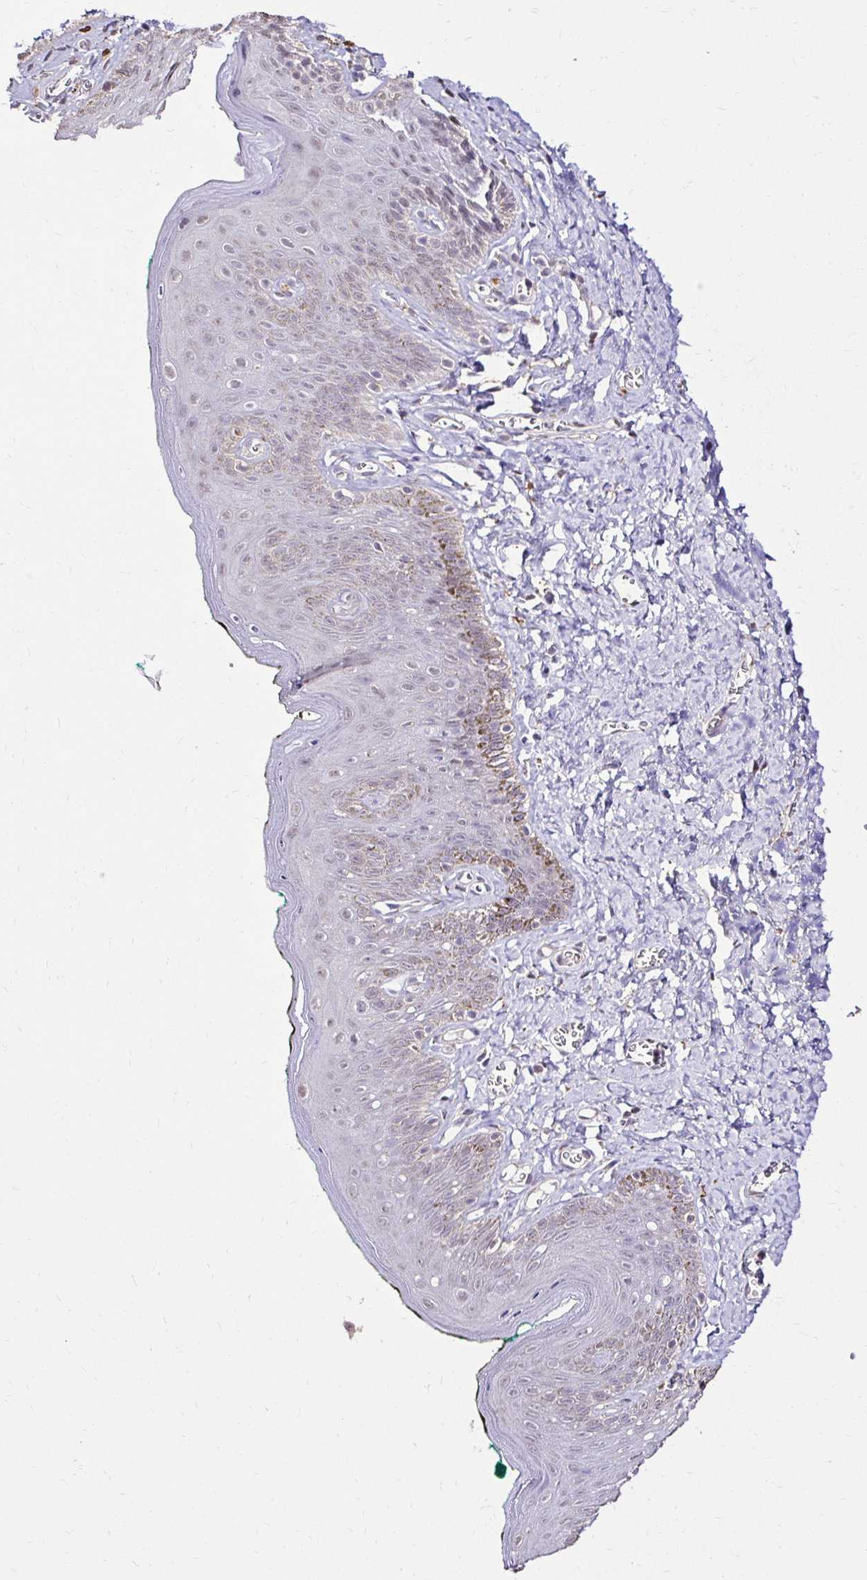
{"staining": {"intensity": "moderate", "quantity": "<25%", "location": "cytoplasmic/membranous"}, "tissue": "skin", "cell_type": "Epidermal cells", "image_type": "normal", "snomed": [{"axis": "morphology", "description": "Normal tissue, NOS"}, {"axis": "topography", "description": "Vulva"}, {"axis": "topography", "description": "Peripheral nerve tissue"}], "caption": "Moderate cytoplasmic/membranous expression for a protein is seen in approximately <25% of epidermal cells of unremarkable skin using immunohistochemistry.", "gene": "KIAA1210", "patient": {"sex": "female", "age": 66}}